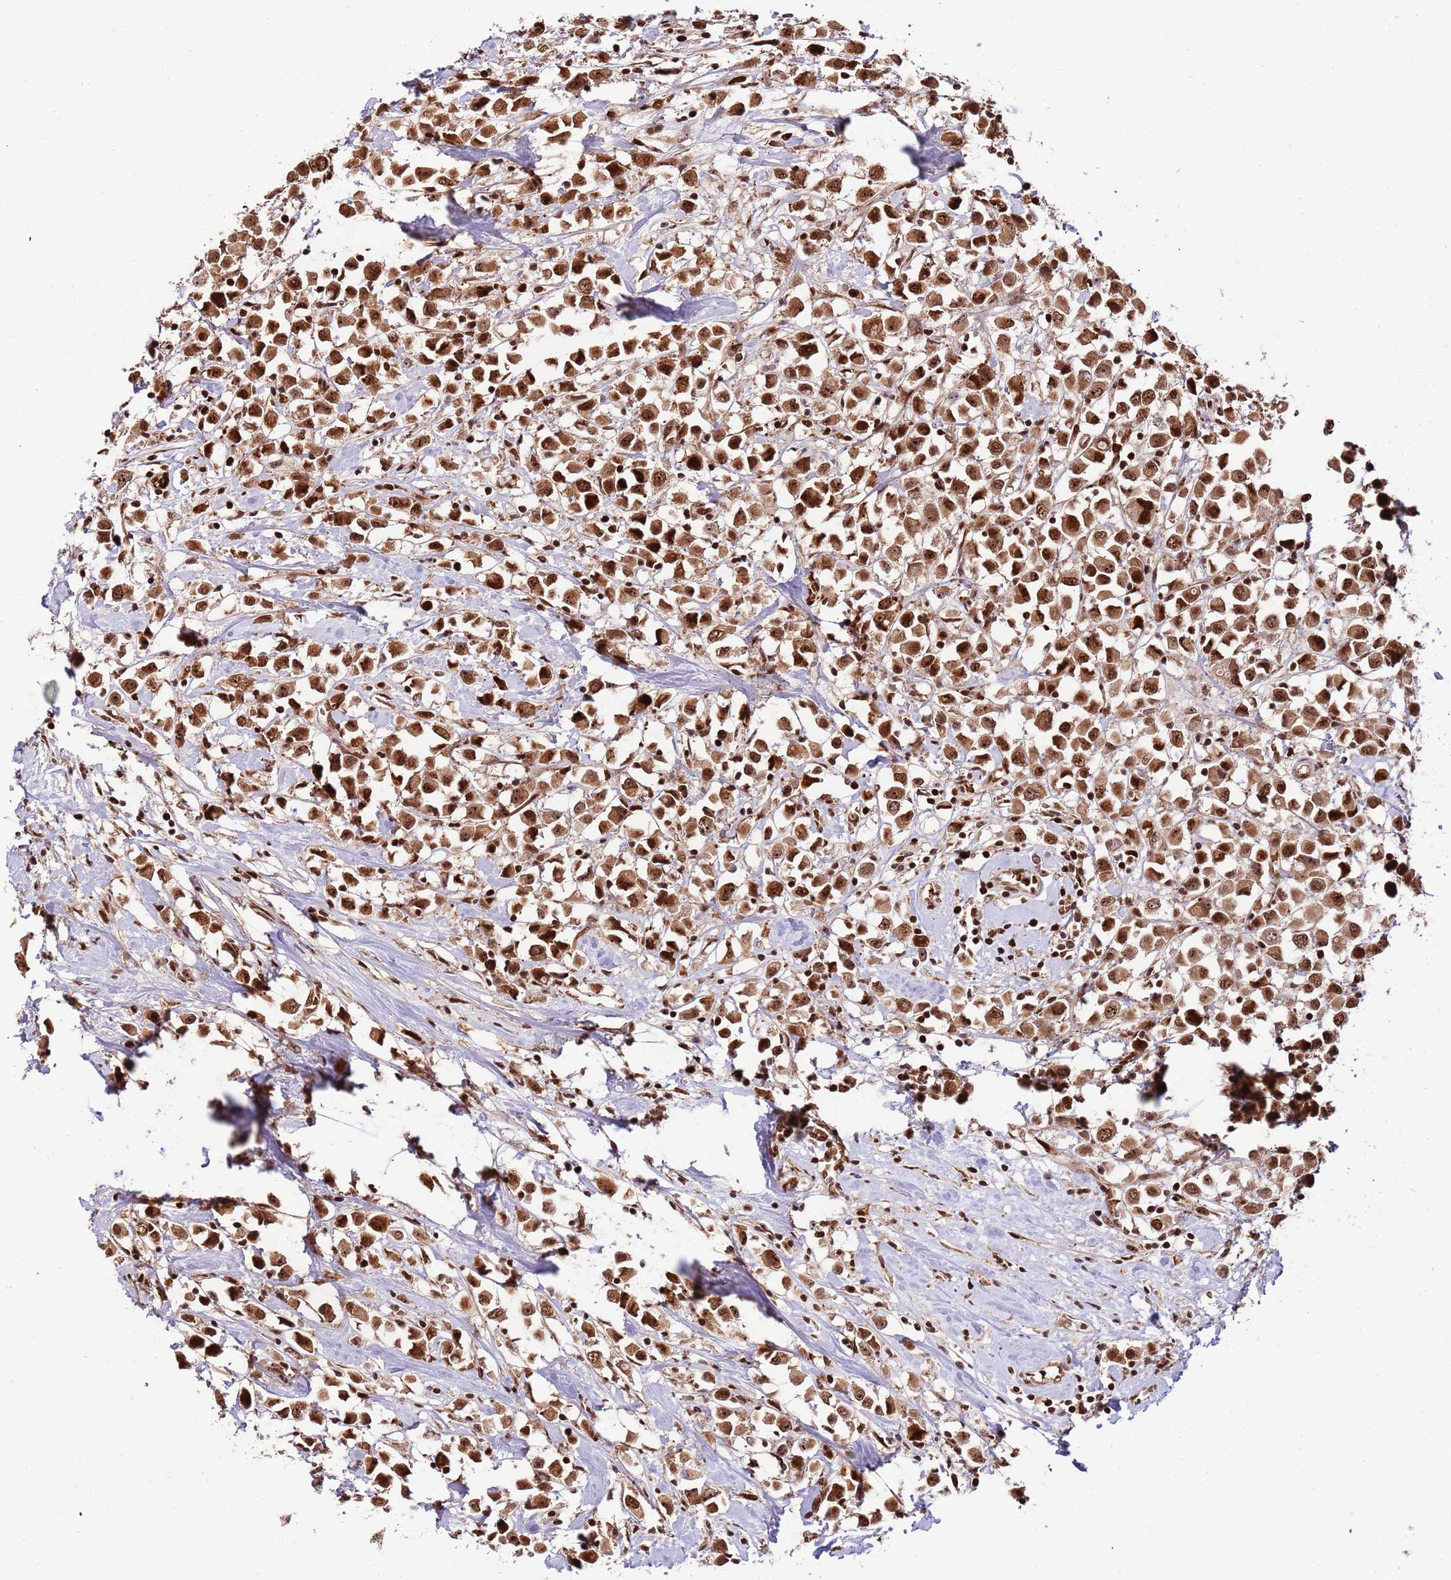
{"staining": {"intensity": "strong", "quantity": ">75%", "location": "cytoplasmic/membranous,nuclear"}, "tissue": "breast cancer", "cell_type": "Tumor cells", "image_type": "cancer", "snomed": [{"axis": "morphology", "description": "Duct carcinoma"}, {"axis": "topography", "description": "Breast"}], "caption": "This image reveals immunohistochemistry staining of human breast cancer (intraductal carcinoma), with high strong cytoplasmic/membranous and nuclear staining in about >75% of tumor cells.", "gene": "RIF1", "patient": {"sex": "female", "age": 61}}